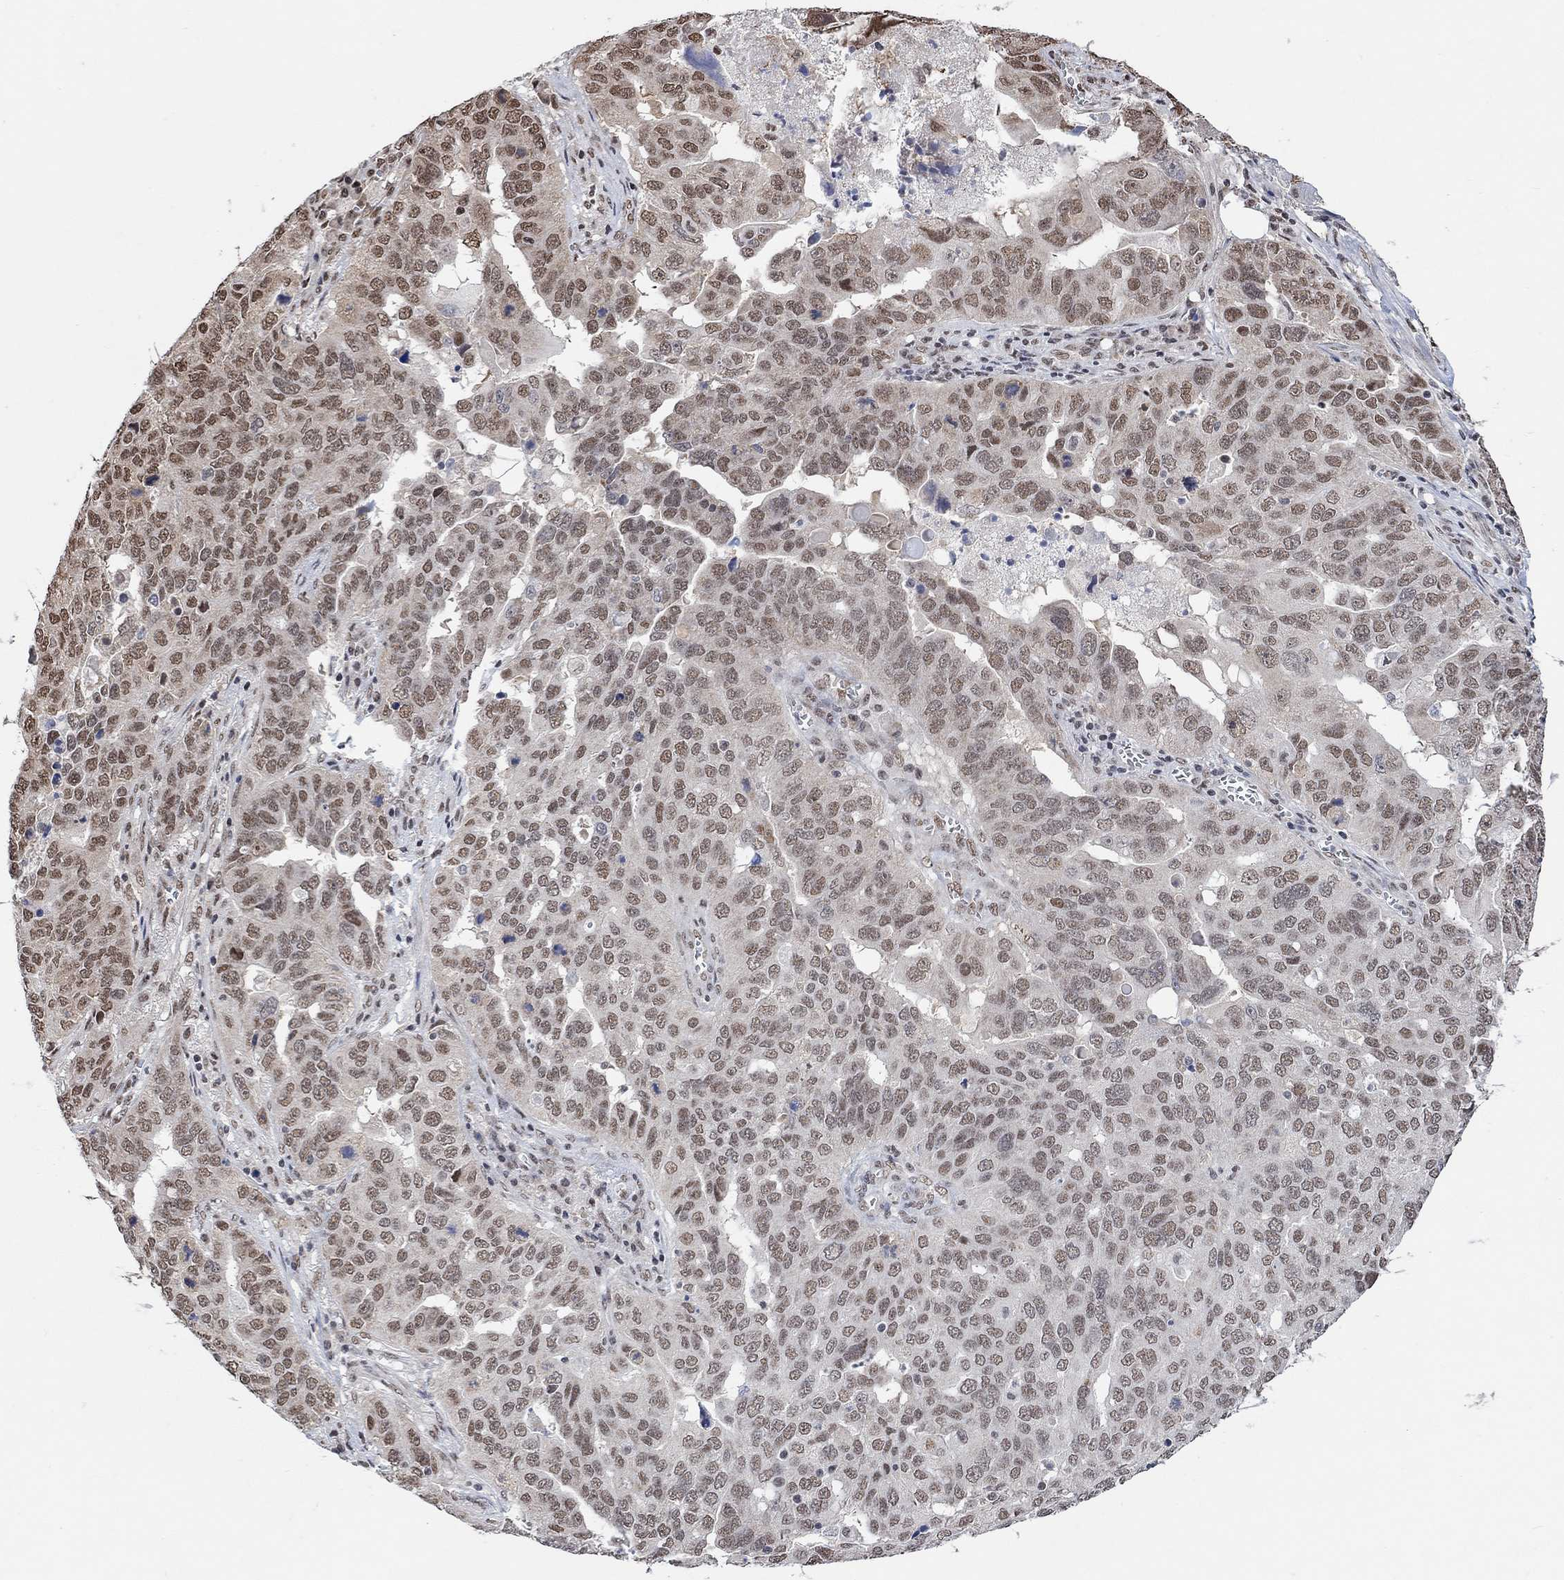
{"staining": {"intensity": "moderate", "quantity": "25%-75%", "location": "nuclear"}, "tissue": "ovarian cancer", "cell_type": "Tumor cells", "image_type": "cancer", "snomed": [{"axis": "morphology", "description": "Carcinoma, endometroid"}, {"axis": "topography", "description": "Soft tissue"}, {"axis": "topography", "description": "Ovary"}], "caption": "This image reveals immunohistochemistry (IHC) staining of ovarian endometroid carcinoma, with medium moderate nuclear expression in about 25%-75% of tumor cells.", "gene": "USP39", "patient": {"sex": "female", "age": 52}}